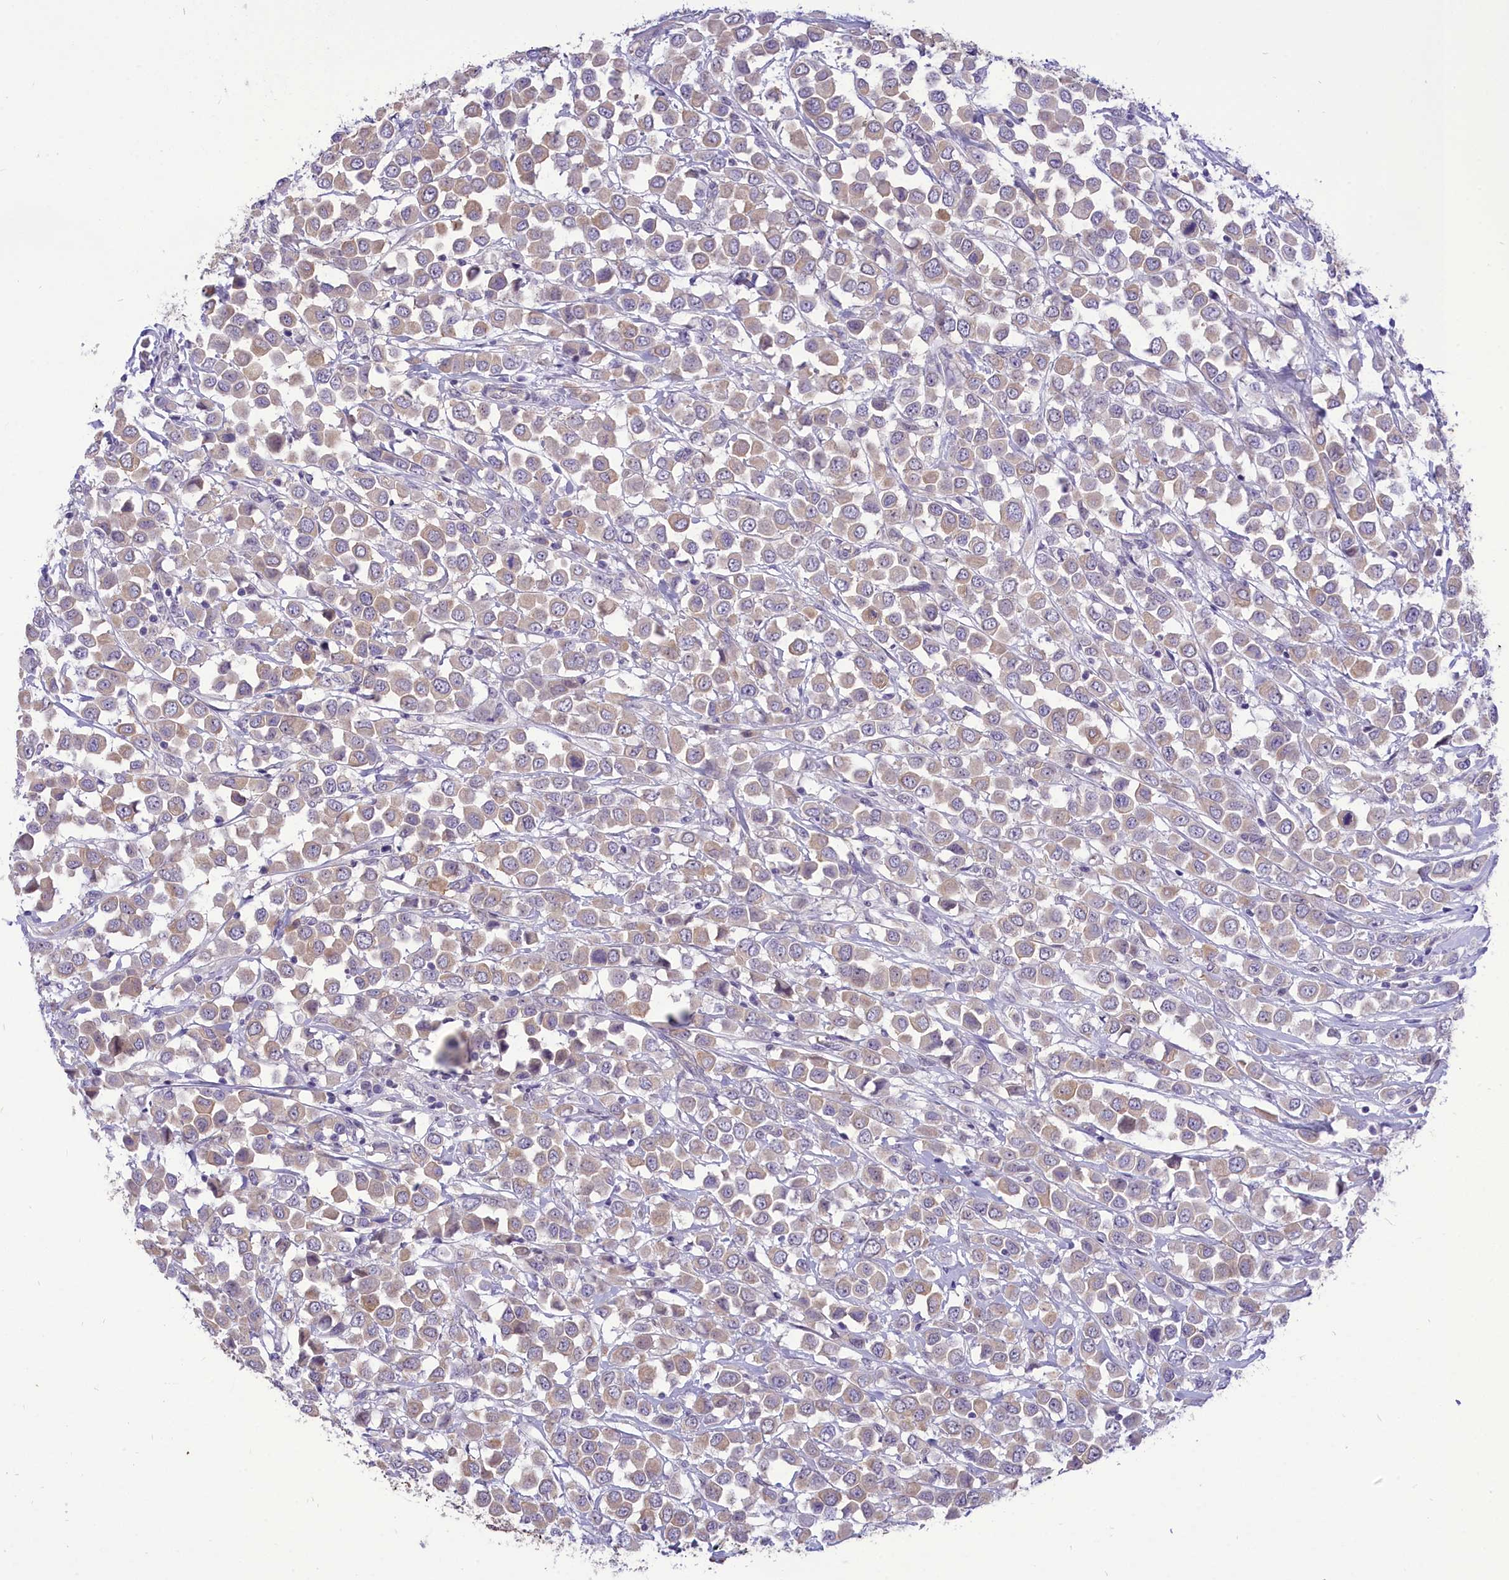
{"staining": {"intensity": "weak", "quantity": "25%-75%", "location": "cytoplasmic/membranous"}, "tissue": "breast cancer", "cell_type": "Tumor cells", "image_type": "cancer", "snomed": [{"axis": "morphology", "description": "Duct carcinoma"}, {"axis": "topography", "description": "Breast"}], "caption": "Breast intraductal carcinoma tissue demonstrates weak cytoplasmic/membranous expression in about 25%-75% of tumor cells (DAB = brown stain, brightfield microscopy at high magnification).", "gene": "DCAF16", "patient": {"sex": "female", "age": 61}}